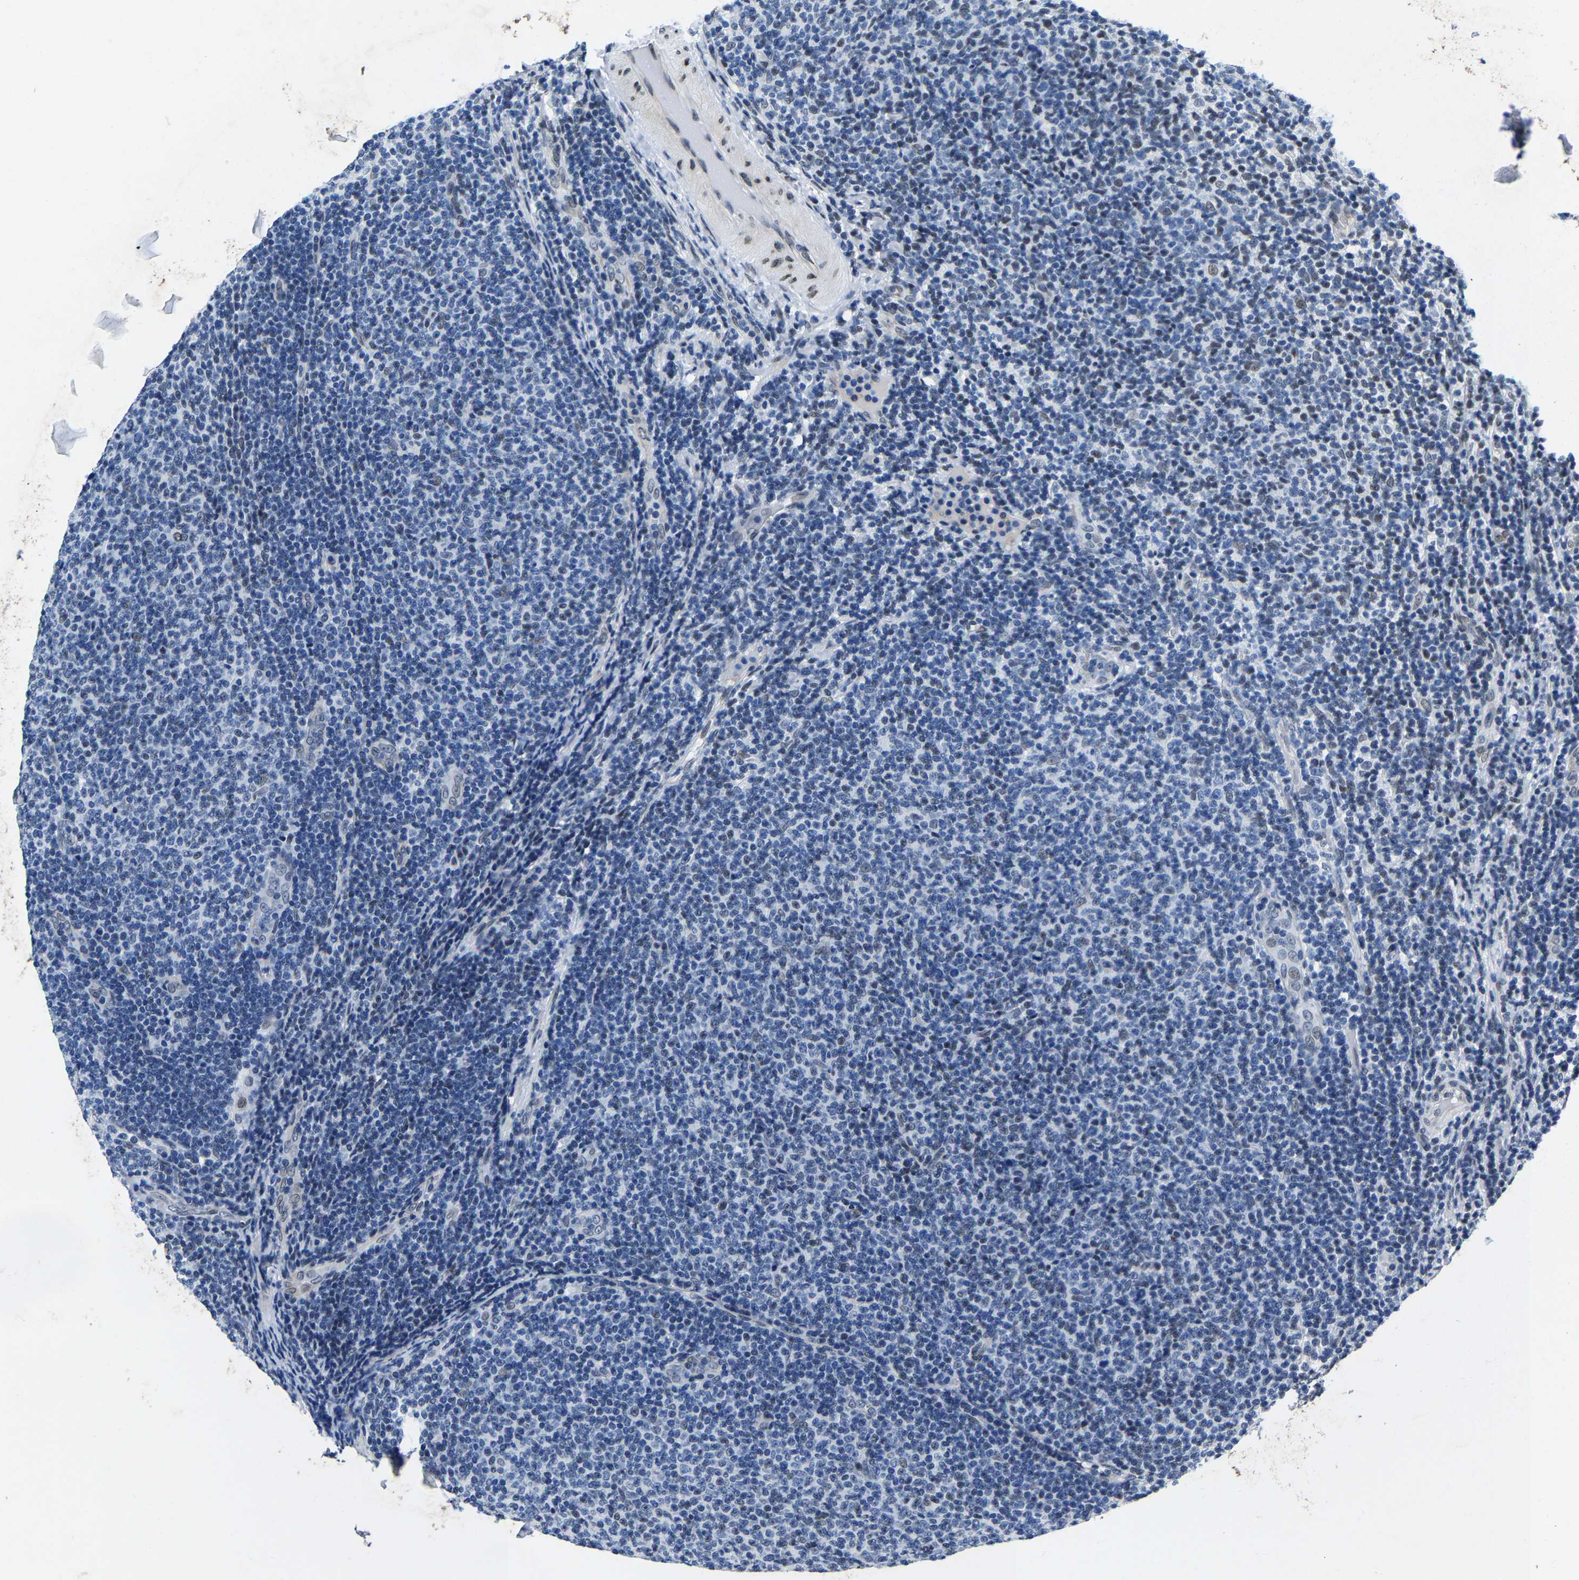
{"staining": {"intensity": "weak", "quantity": "<25%", "location": "nuclear"}, "tissue": "lymphoma", "cell_type": "Tumor cells", "image_type": "cancer", "snomed": [{"axis": "morphology", "description": "Malignant lymphoma, non-Hodgkin's type, Low grade"}, {"axis": "topography", "description": "Lymph node"}], "caption": "Malignant lymphoma, non-Hodgkin's type (low-grade) stained for a protein using immunohistochemistry demonstrates no staining tumor cells.", "gene": "UBN2", "patient": {"sex": "male", "age": 66}}